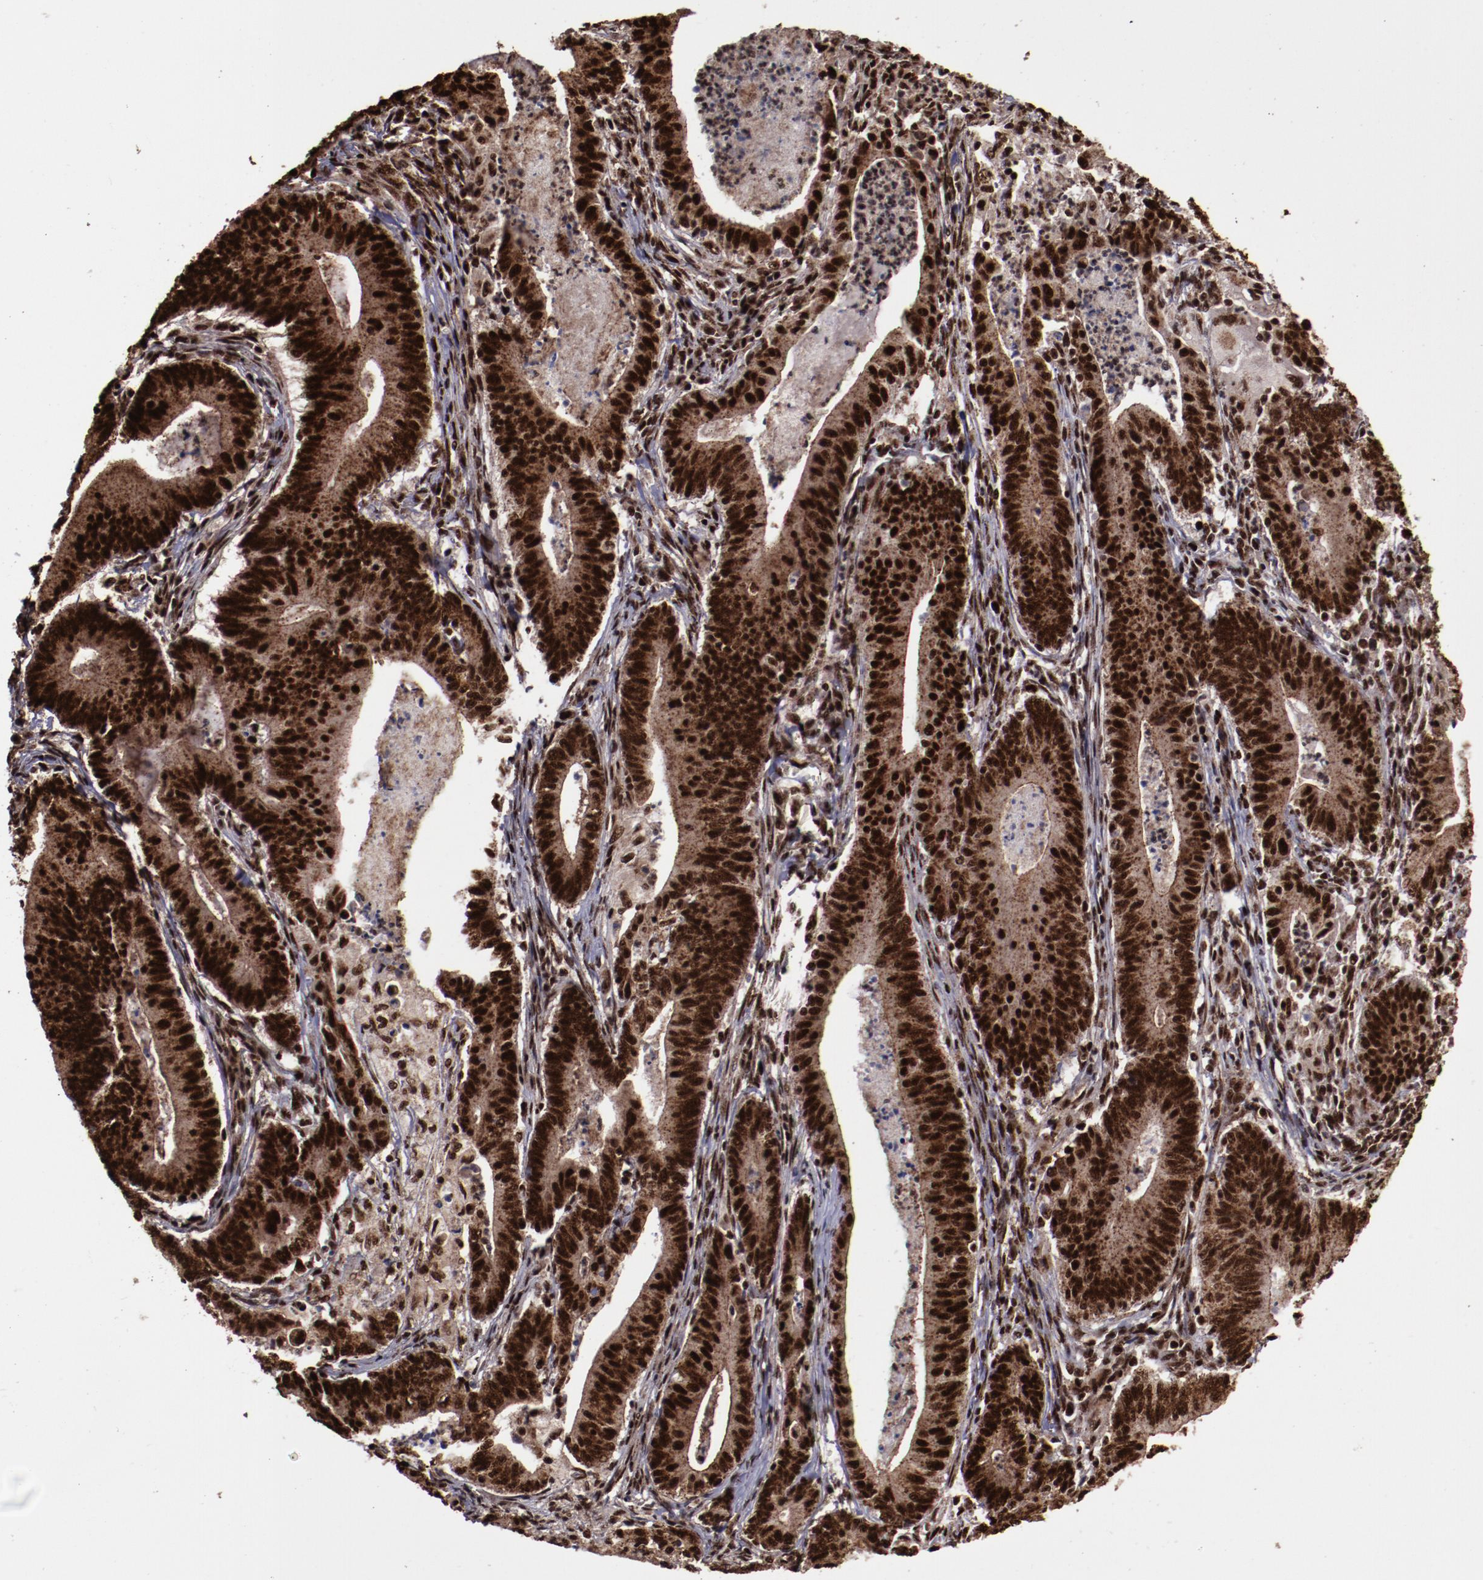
{"staining": {"intensity": "strong", "quantity": ">75%", "location": "cytoplasmic/membranous,nuclear"}, "tissue": "stomach cancer", "cell_type": "Tumor cells", "image_type": "cancer", "snomed": [{"axis": "morphology", "description": "Adenocarcinoma, NOS"}, {"axis": "topography", "description": "Stomach, lower"}], "caption": "This histopathology image demonstrates immunohistochemistry (IHC) staining of human stomach cancer (adenocarcinoma), with high strong cytoplasmic/membranous and nuclear positivity in about >75% of tumor cells.", "gene": "SNW1", "patient": {"sex": "female", "age": 86}}